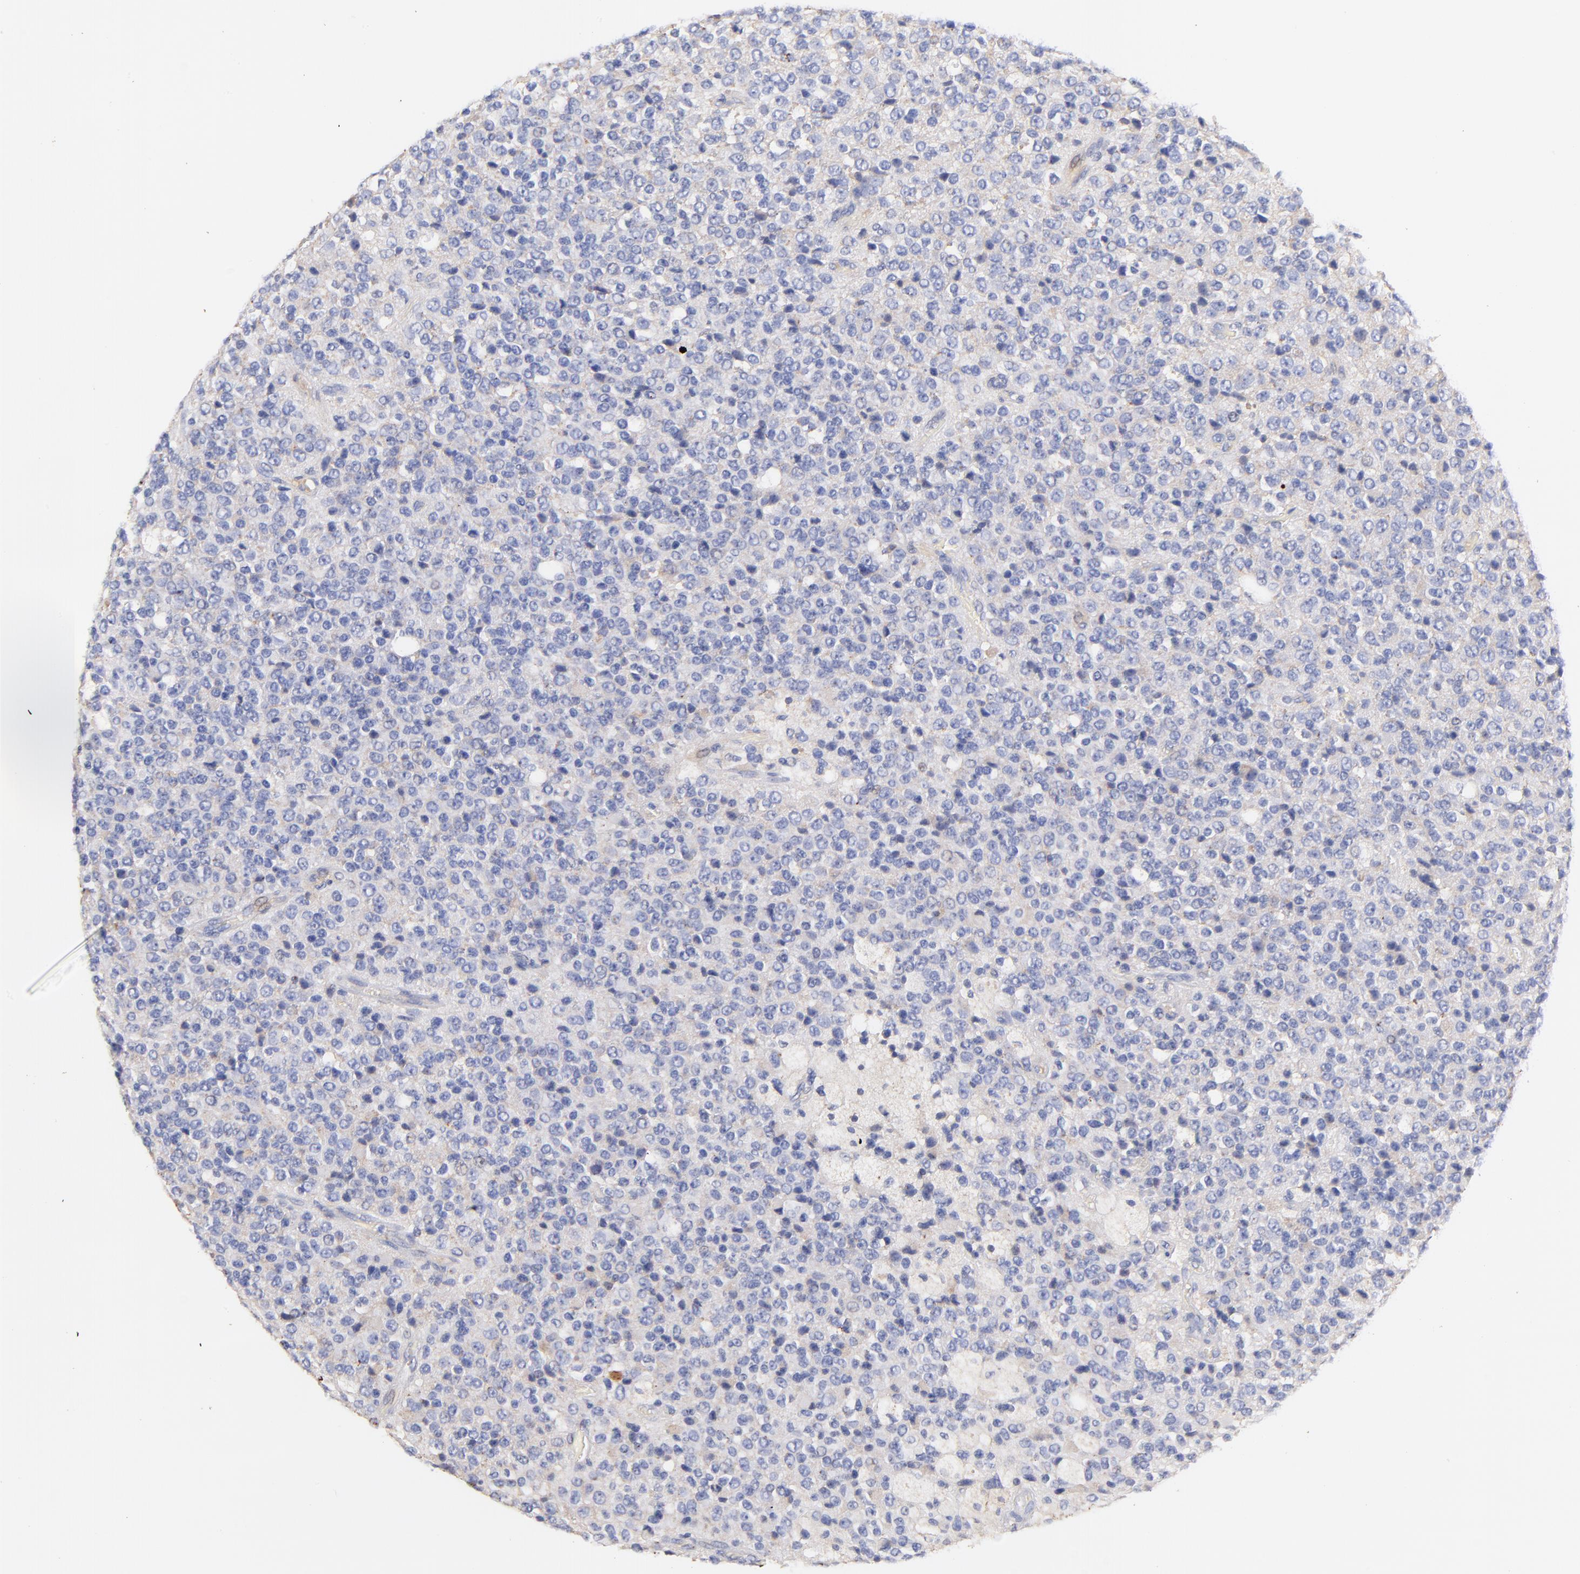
{"staining": {"intensity": "negative", "quantity": "none", "location": "none"}, "tissue": "glioma", "cell_type": "Tumor cells", "image_type": "cancer", "snomed": [{"axis": "morphology", "description": "Glioma, malignant, High grade"}, {"axis": "topography", "description": "pancreas cauda"}], "caption": "IHC micrograph of human glioma stained for a protein (brown), which exhibits no positivity in tumor cells.", "gene": "IGLV7-43", "patient": {"sex": "male", "age": 60}}